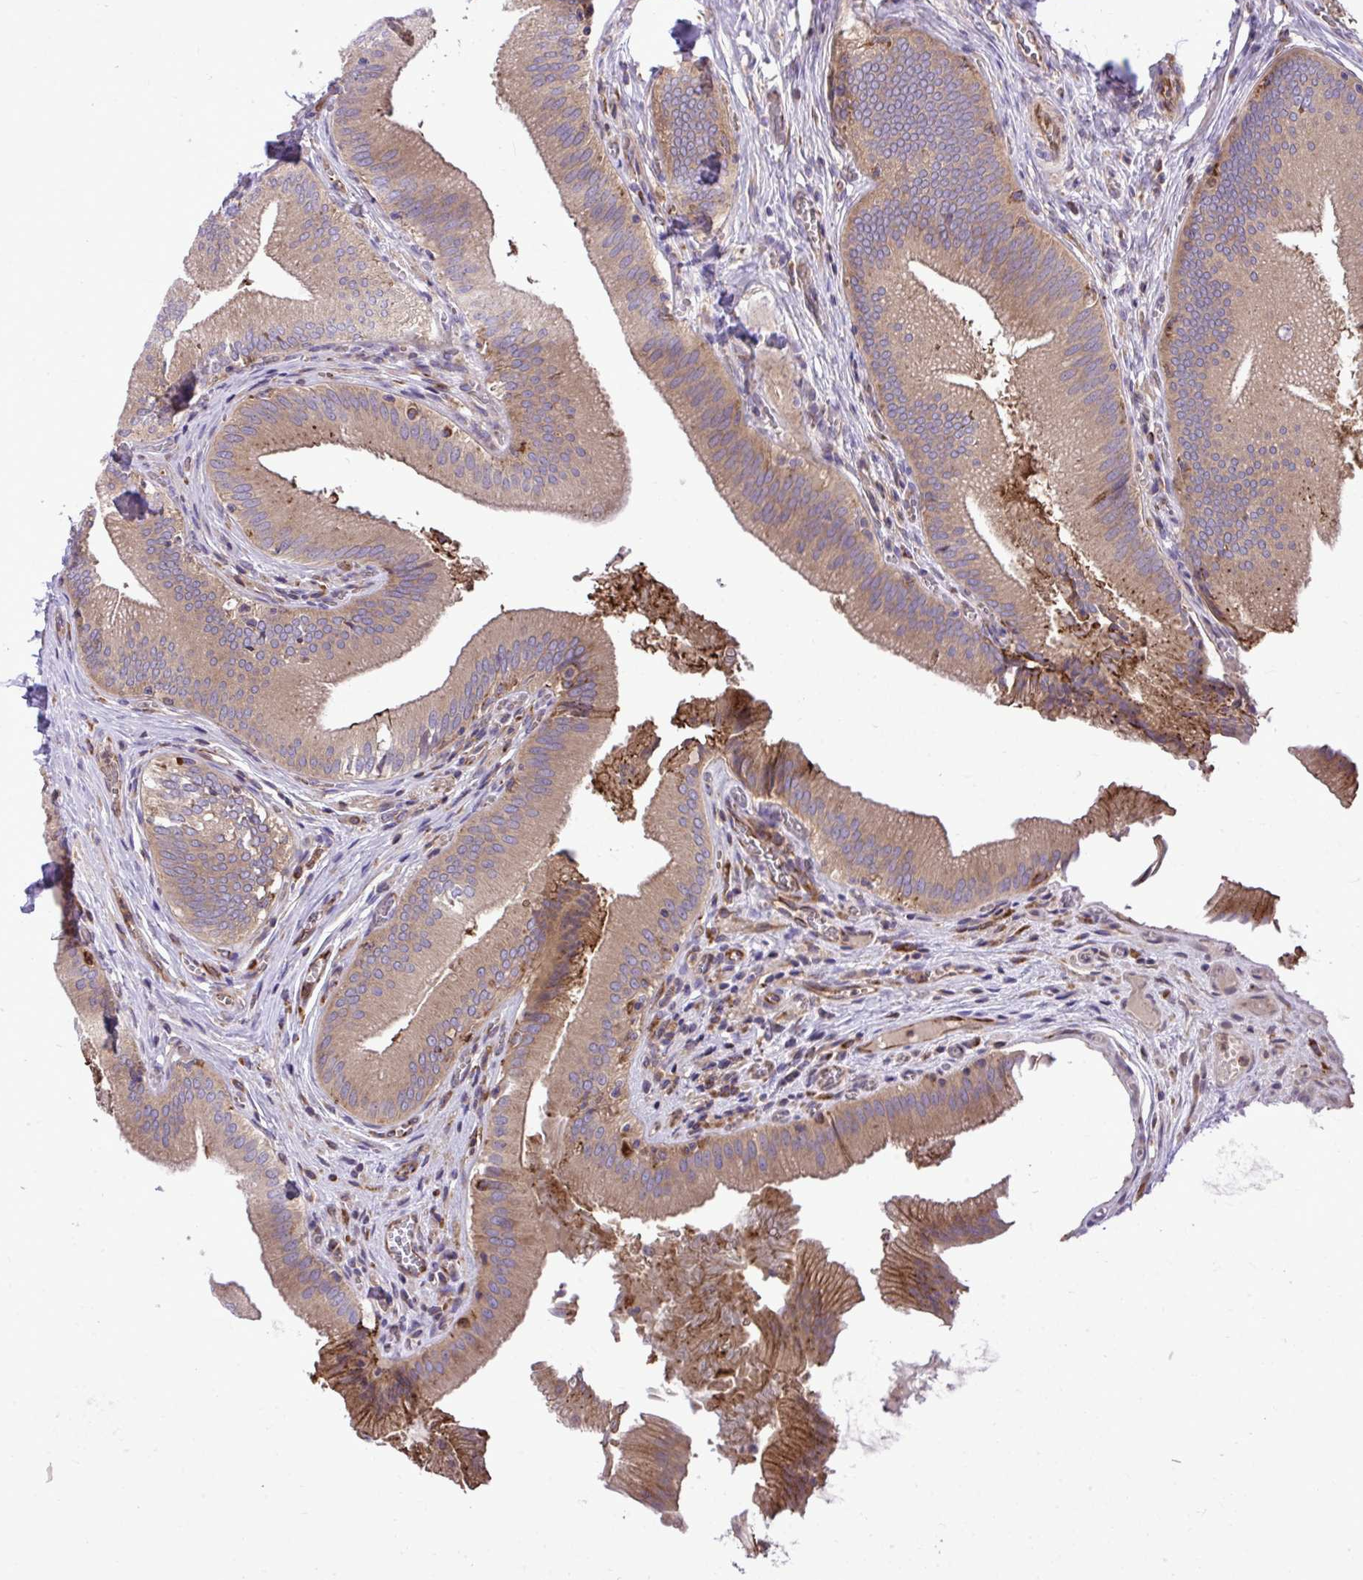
{"staining": {"intensity": "moderate", "quantity": ">75%", "location": "cytoplasmic/membranous"}, "tissue": "gallbladder", "cell_type": "Glandular cells", "image_type": "normal", "snomed": [{"axis": "morphology", "description": "Normal tissue, NOS"}, {"axis": "topography", "description": "Gallbladder"}], "caption": "Glandular cells display medium levels of moderate cytoplasmic/membranous expression in about >75% of cells in benign human gallbladder. (Brightfield microscopy of DAB IHC at high magnification).", "gene": "PAIP2", "patient": {"sex": "male", "age": 17}}